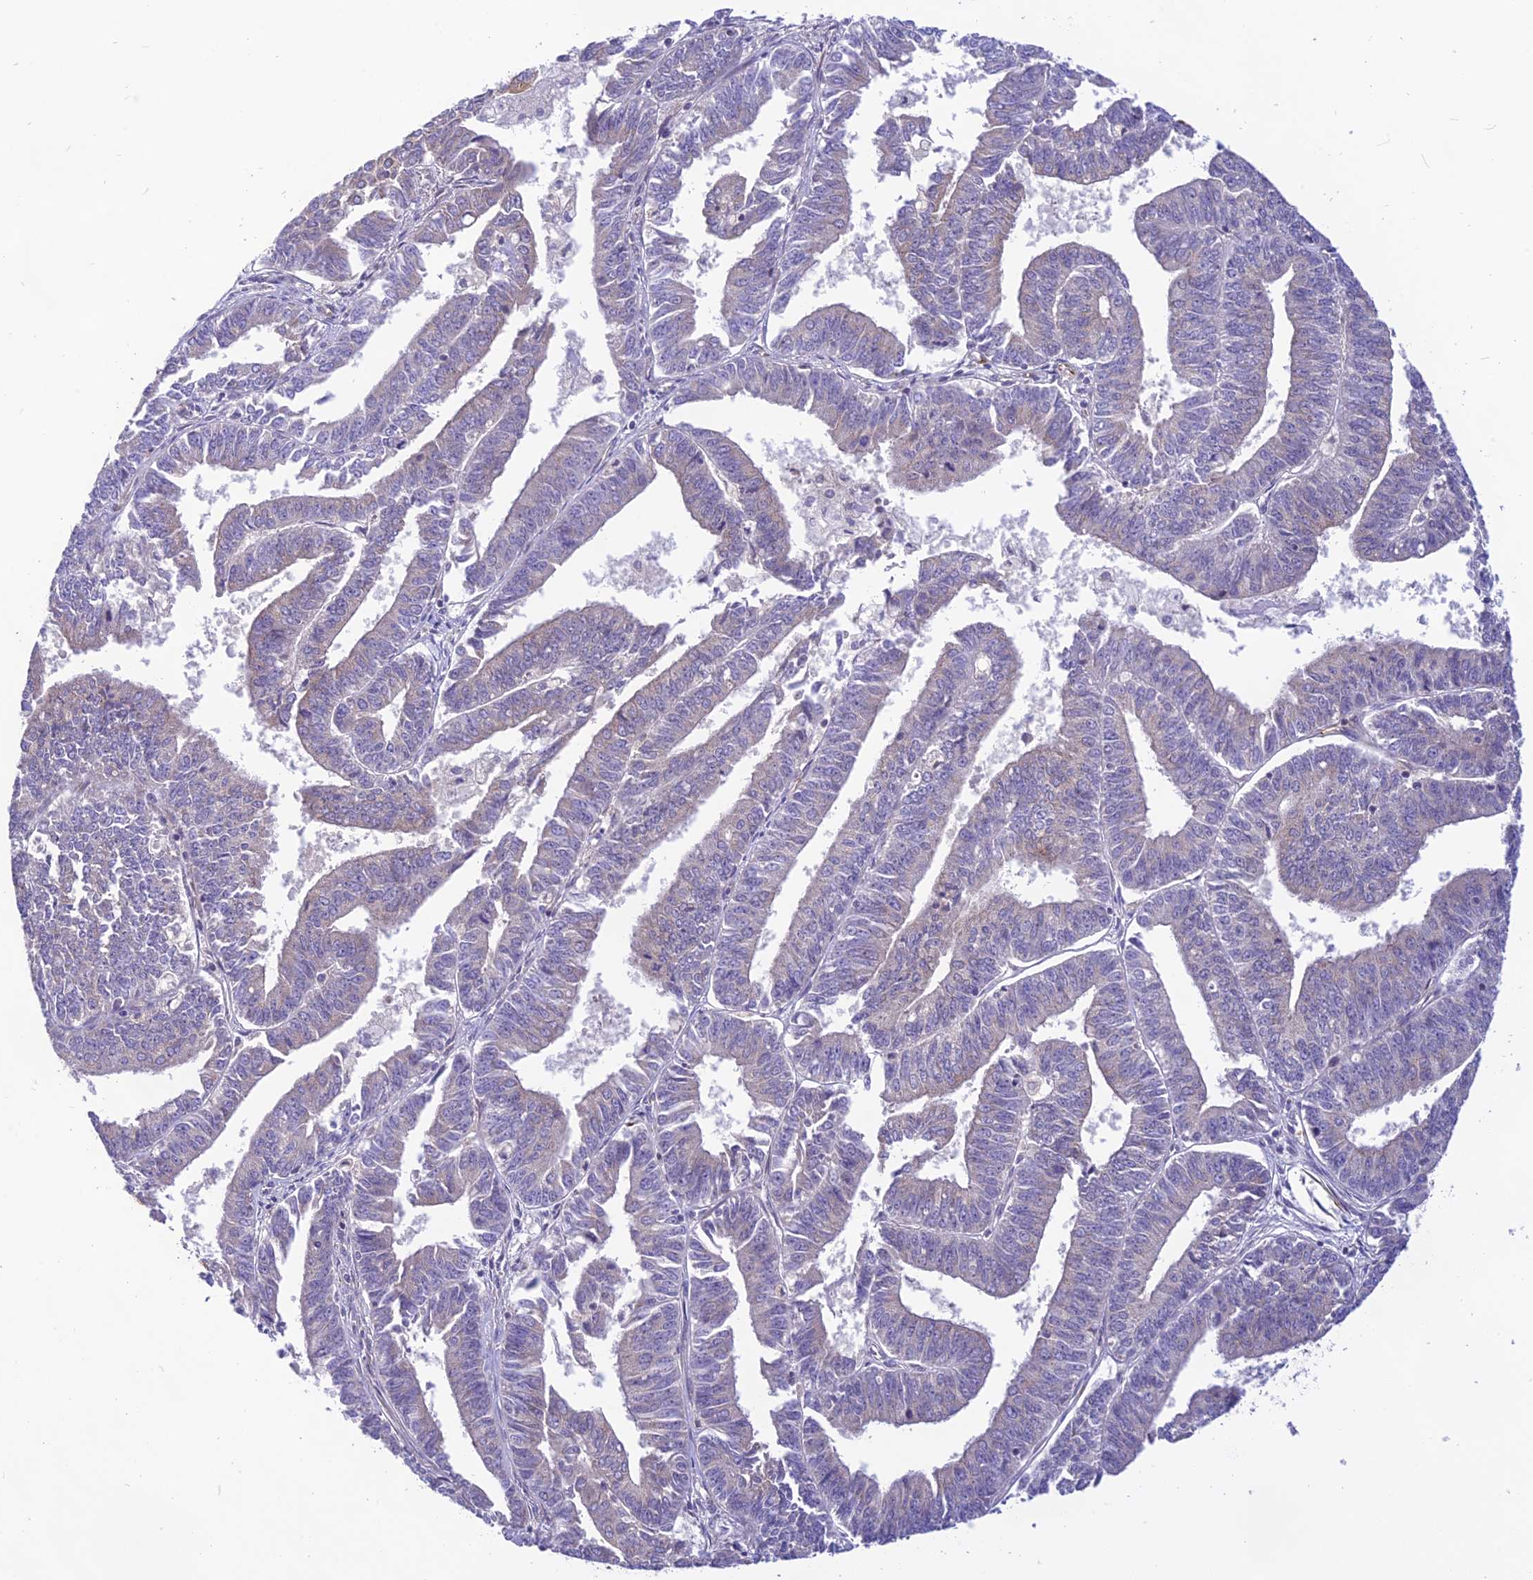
{"staining": {"intensity": "weak", "quantity": "<25%", "location": "cytoplasmic/membranous"}, "tissue": "endometrial cancer", "cell_type": "Tumor cells", "image_type": "cancer", "snomed": [{"axis": "morphology", "description": "Adenocarcinoma, NOS"}, {"axis": "topography", "description": "Endometrium"}], "caption": "Immunohistochemical staining of human endometrial adenocarcinoma displays no significant positivity in tumor cells.", "gene": "PTCD2", "patient": {"sex": "female", "age": 73}}